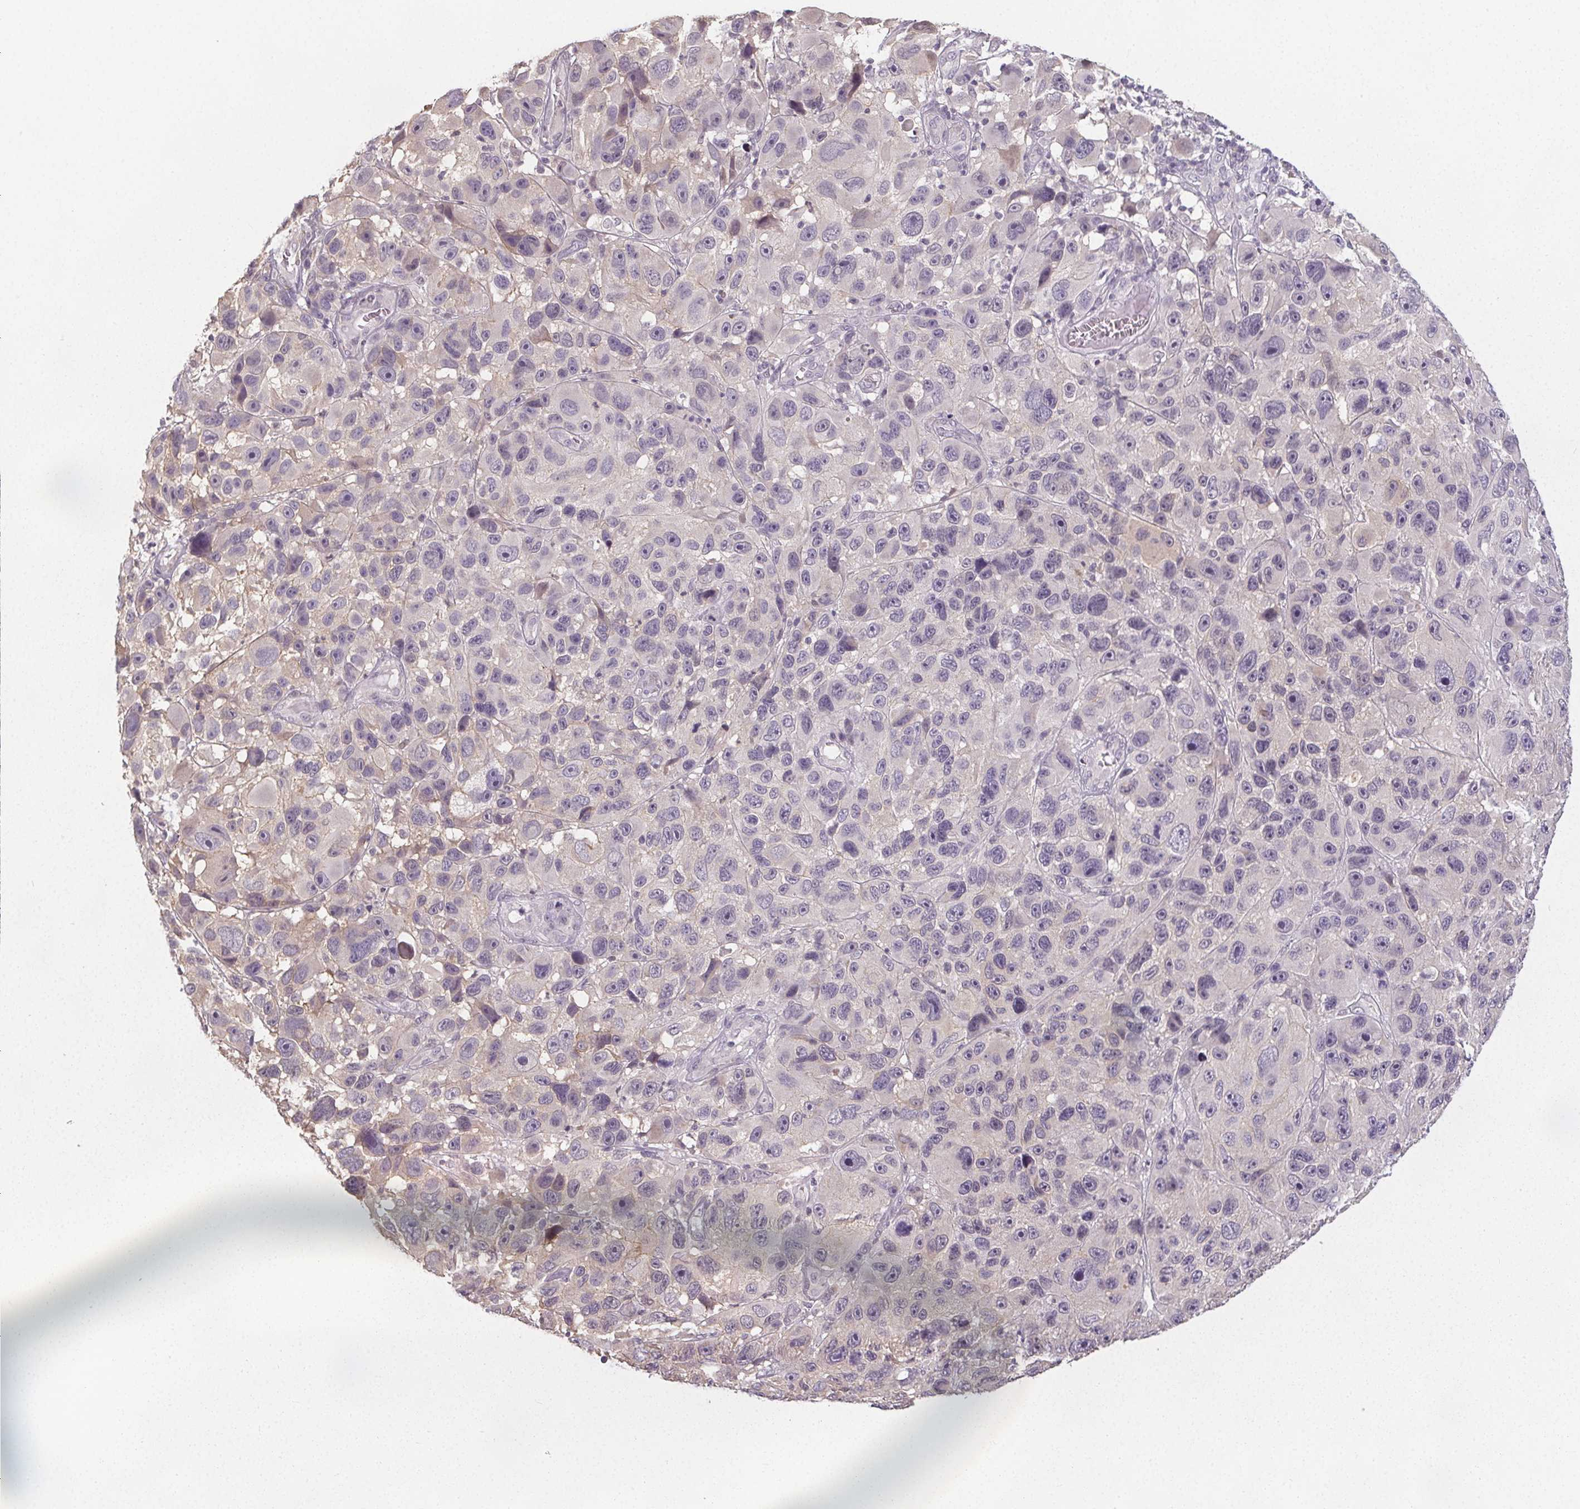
{"staining": {"intensity": "negative", "quantity": "none", "location": "none"}, "tissue": "melanoma", "cell_type": "Tumor cells", "image_type": "cancer", "snomed": [{"axis": "morphology", "description": "Malignant melanoma, NOS"}, {"axis": "topography", "description": "Skin"}], "caption": "DAB (3,3'-diaminobenzidine) immunohistochemical staining of human melanoma exhibits no significant staining in tumor cells. (Stains: DAB immunohistochemistry (IHC) with hematoxylin counter stain, Microscopy: brightfield microscopy at high magnification).", "gene": "SLC26A2", "patient": {"sex": "male", "age": 53}}